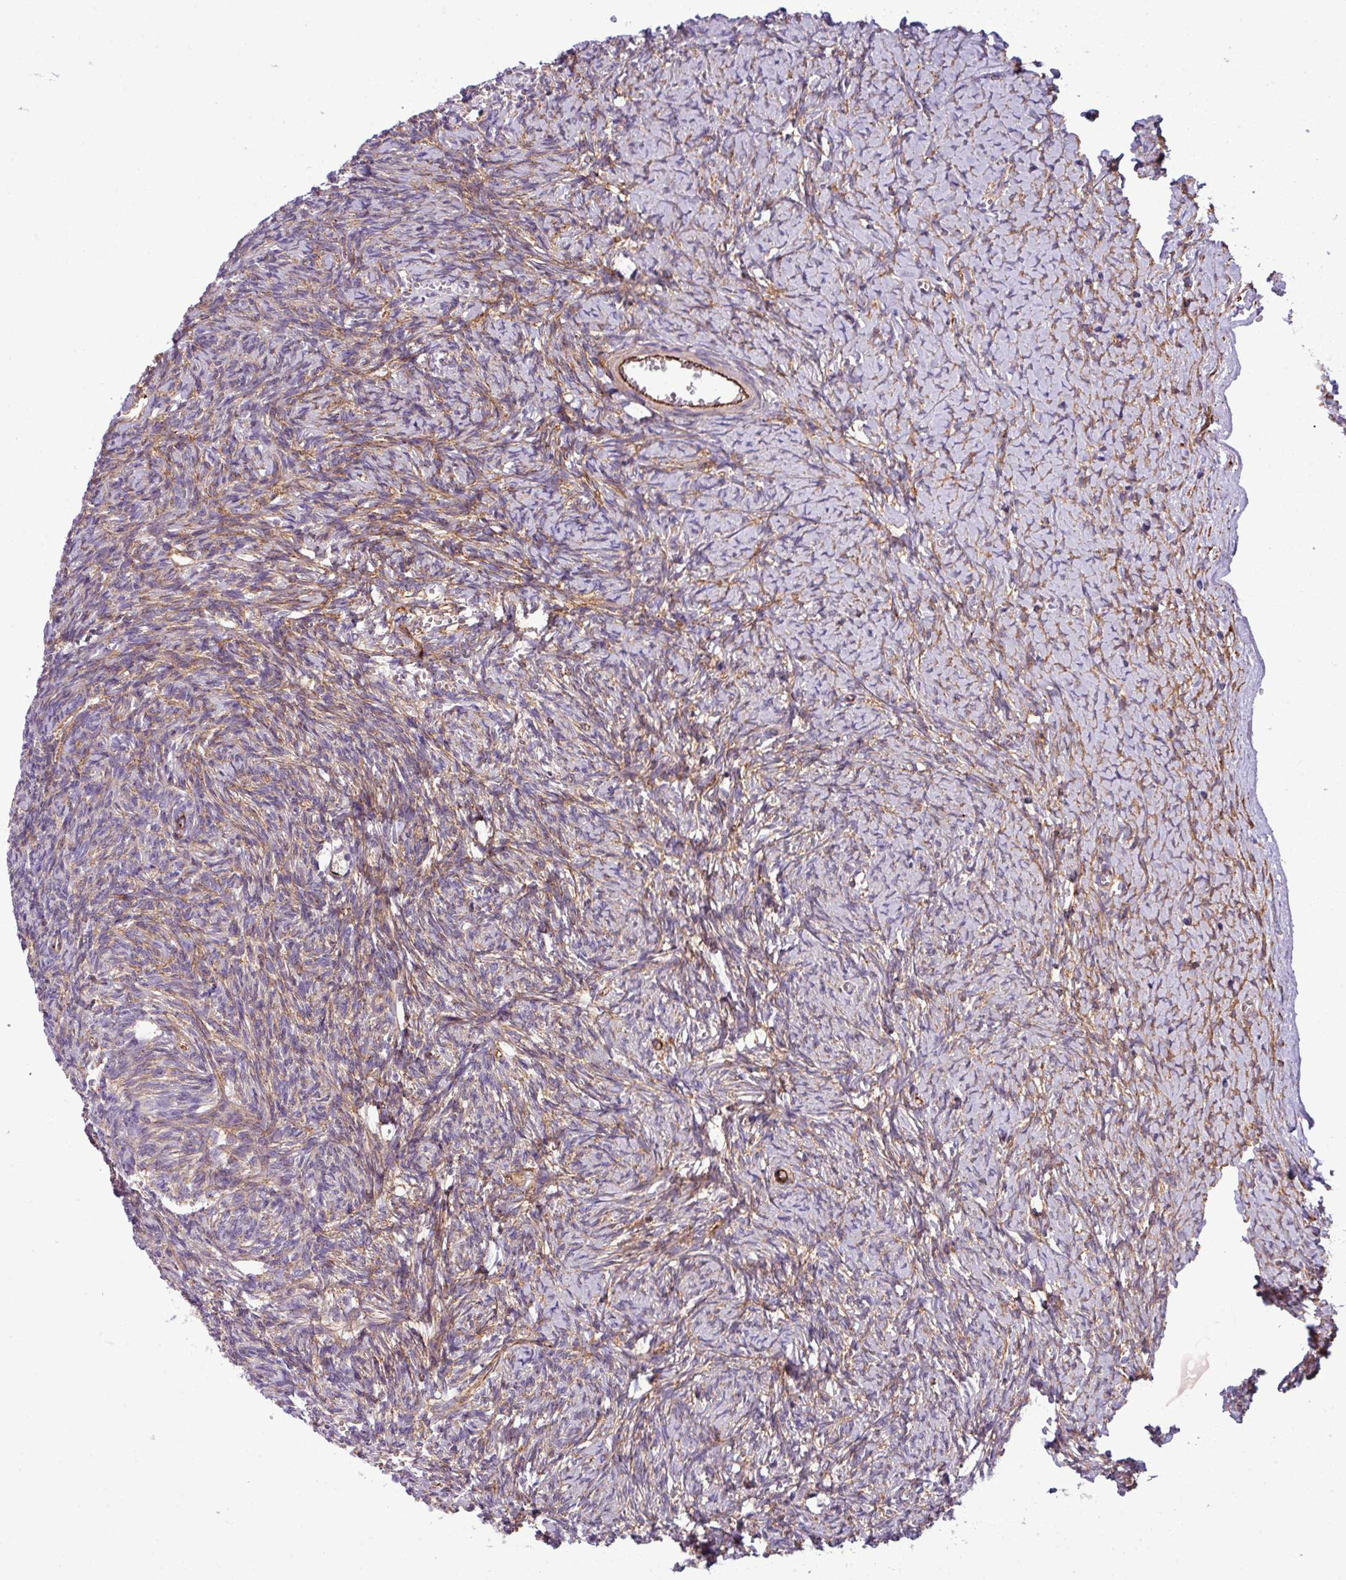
{"staining": {"intensity": "moderate", "quantity": ">75%", "location": "cytoplasmic/membranous"}, "tissue": "ovary", "cell_type": "Follicle cells", "image_type": "normal", "snomed": [{"axis": "morphology", "description": "Normal tissue, NOS"}, {"axis": "topography", "description": "Ovary"}], "caption": "DAB (3,3'-diaminobenzidine) immunohistochemical staining of benign human ovary exhibits moderate cytoplasmic/membranous protein expression in about >75% of follicle cells.", "gene": "PARD6A", "patient": {"sex": "female", "age": 39}}